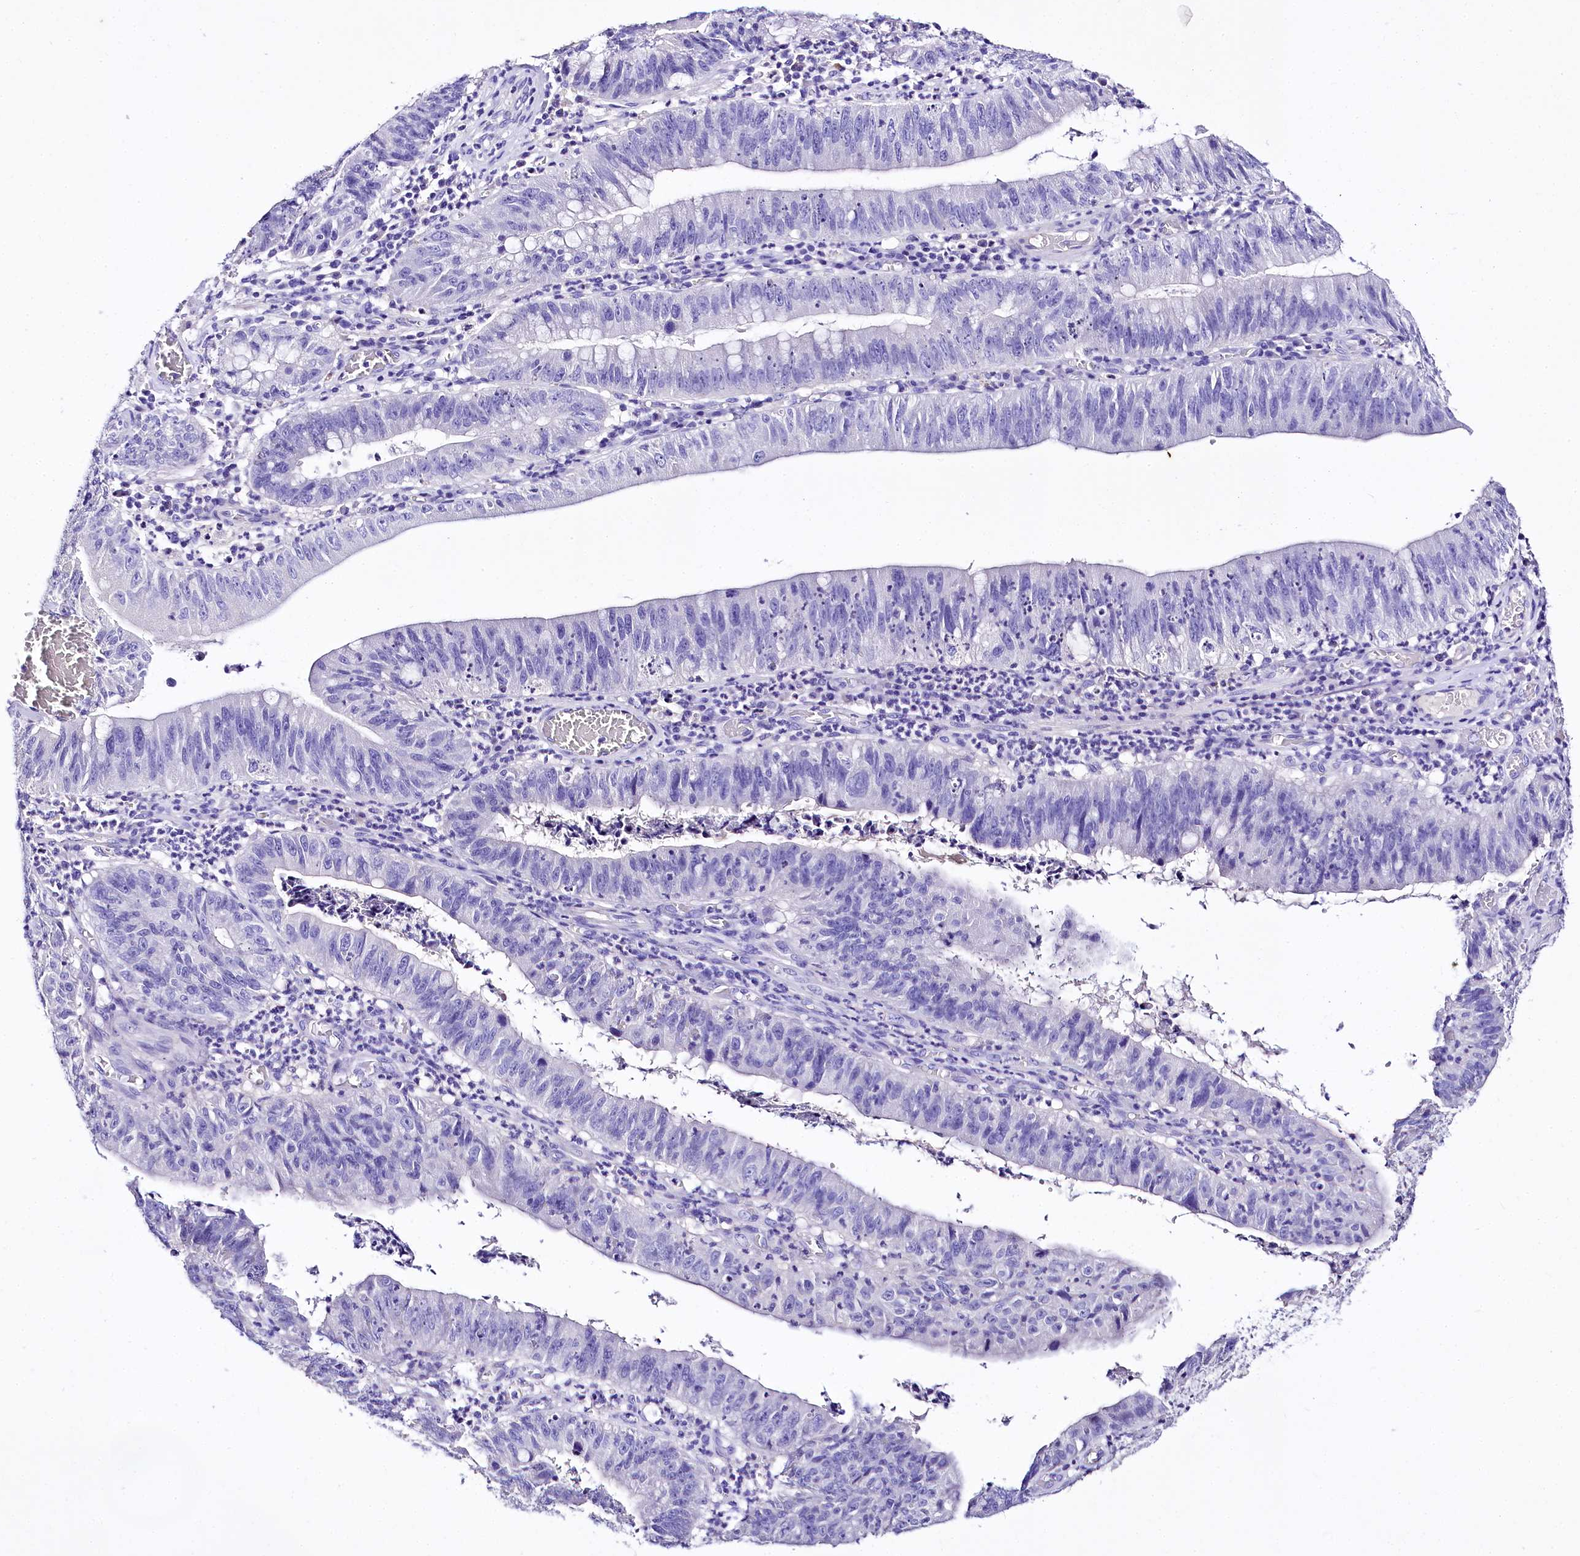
{"staining": {"intensity": "negative", "quantity": "none", "location": "none"}, "tissue": "stomach cancer", "cell_type": "Tumor cells", "image_type": "cancer", "snomed": [{"axis": "morphology", "description": "Adenocarcinoma, NOS"}, {"axis": "topography", "description": "Stomach"}], "caption": "This is a micrograph of immunohistochemistry staining of adenocarcinoma (stomach), which shows no expression in tumor cells.", "gene": "A2ML1", "patient": {"sex": "male", "age": 59}}